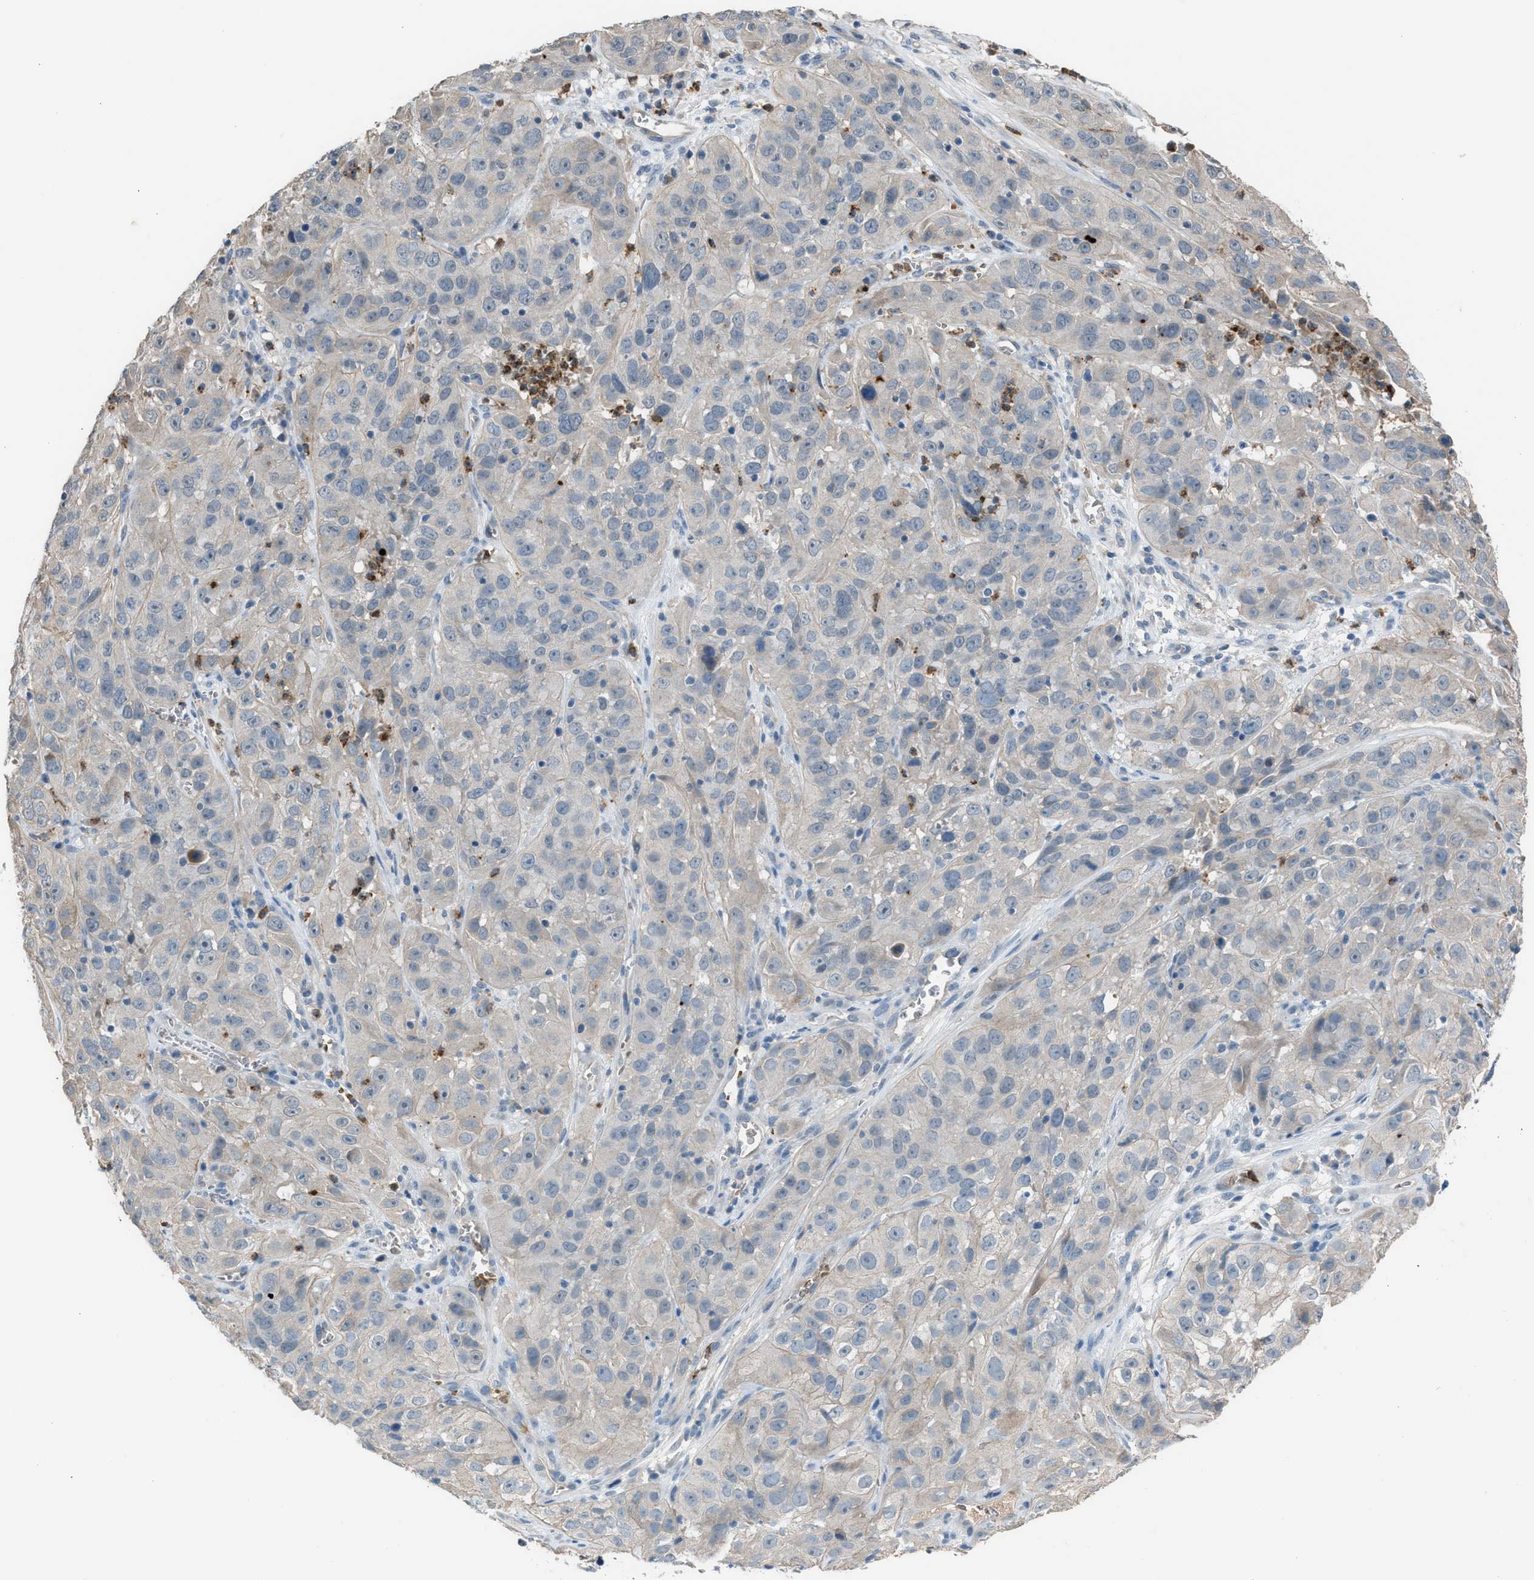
{"staining": {"intensity": "negative", "quantity": "none", "location": "none"}, "tissue": "cervical cancer", "cell_type": "Tumor cells", "image_type": "cancer", "snomed": [{"axis": "morphology", "description": "Squamous cell carcinoma, NOS"}, {"axis": "topography", "description": "Cervix"}], "caption": "Cervical squamous cell carcinoma stained for a protein using immunohistochemistry shows no expression tumor cells.", "gene": "CFAP77", "patient": {"sex": "female", "age": 32}}